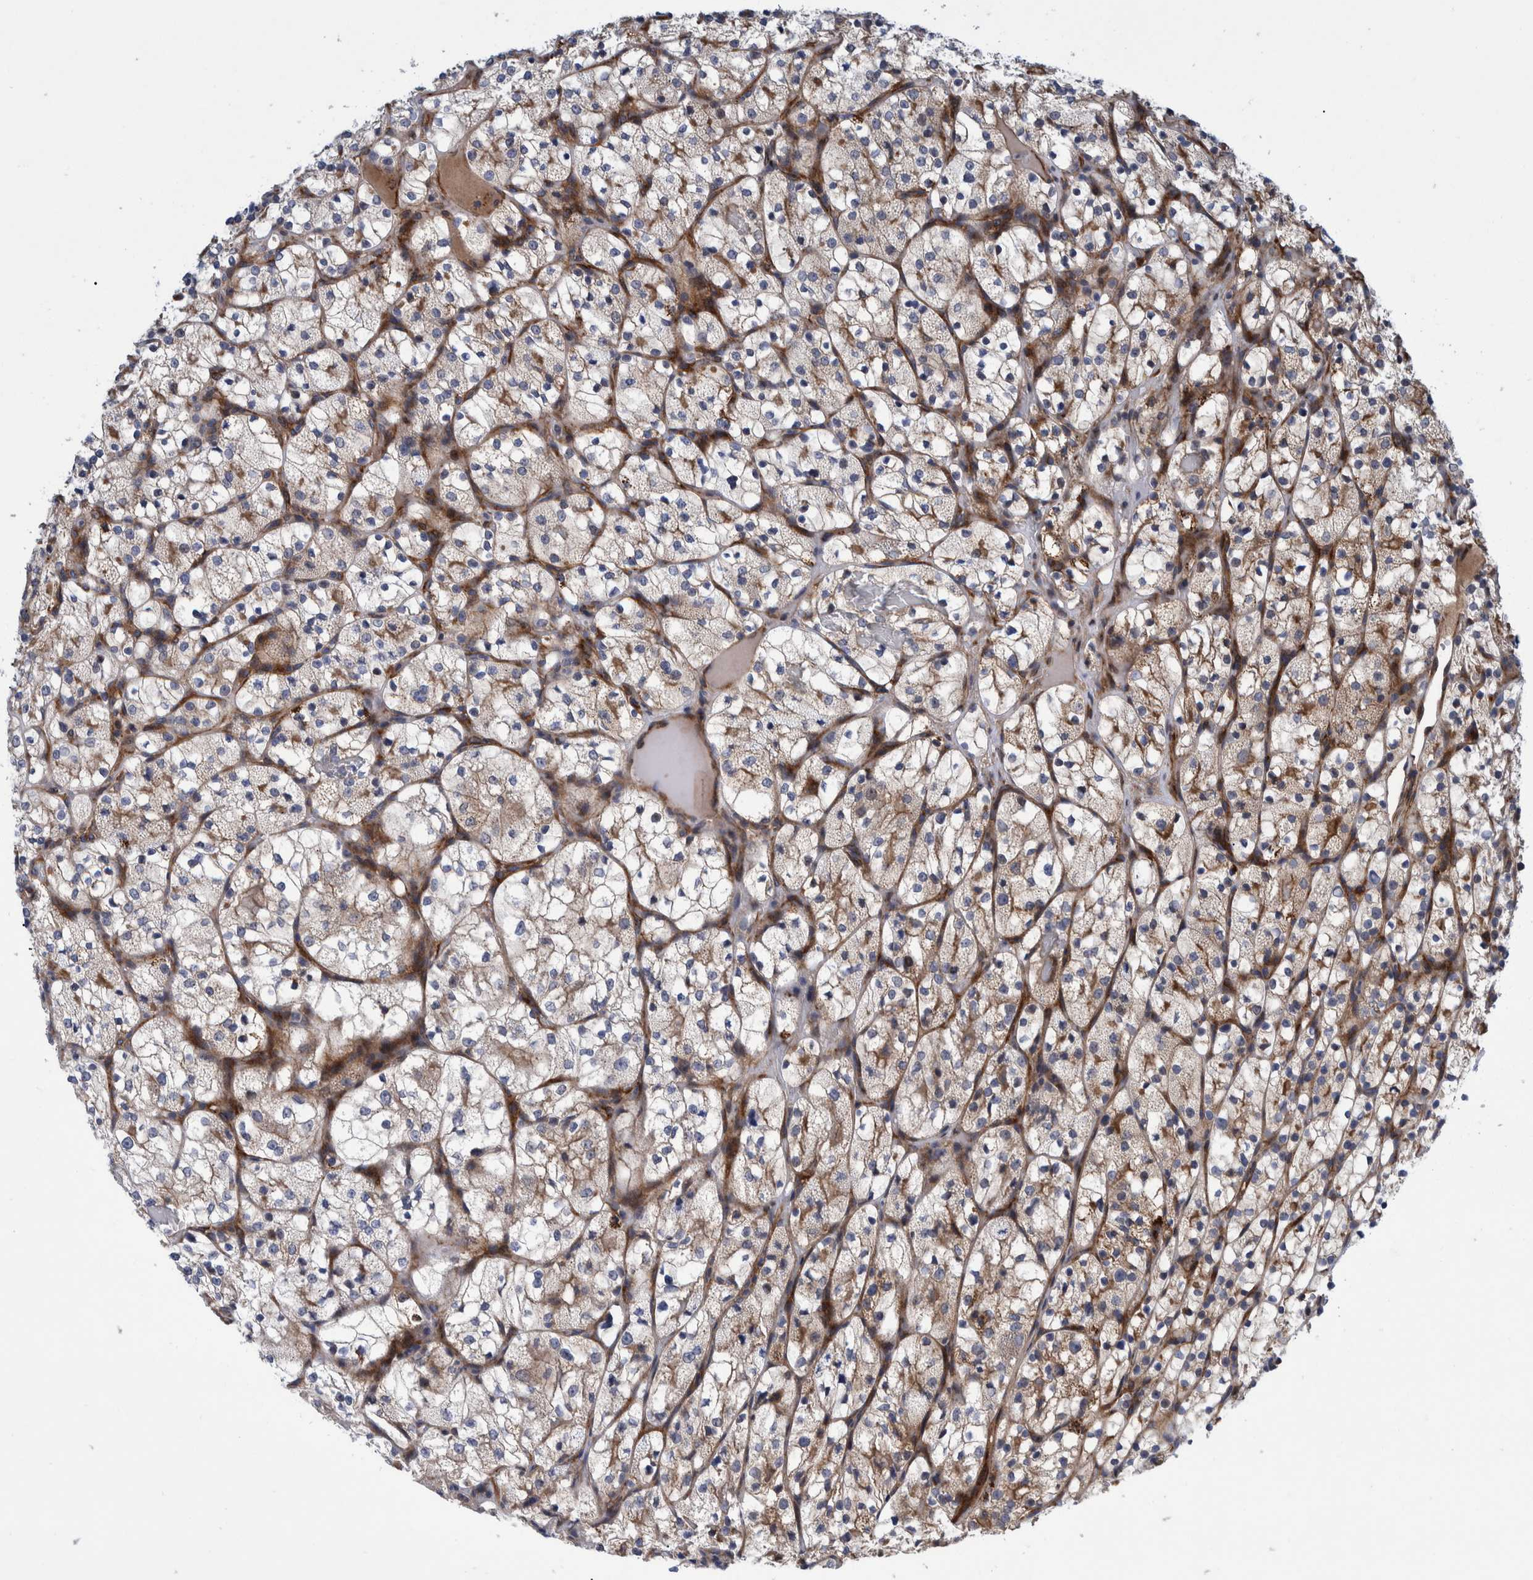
{"staining": {"intensity": "weak", "quantity": ">75%", "location": "cytoplasmic/membranous"}, "tissue": "renal cancer", "cell_type": "Tumor cells", "image_type": "cancer", "snomed": [{"axis": "morphology", "description": "Adenocarcinoma, NOS"}, {"axis": "topography", "description": "Kidney"}], "caption": "This histopathology image reveals IHC staining of adenocarcinoma (renal), with low weak cytoplasmic/membranous positivity in approximately >75% of tumor cells.", "gene": "GRPEL2", "patient": {"sex": "female", "age": 69}}